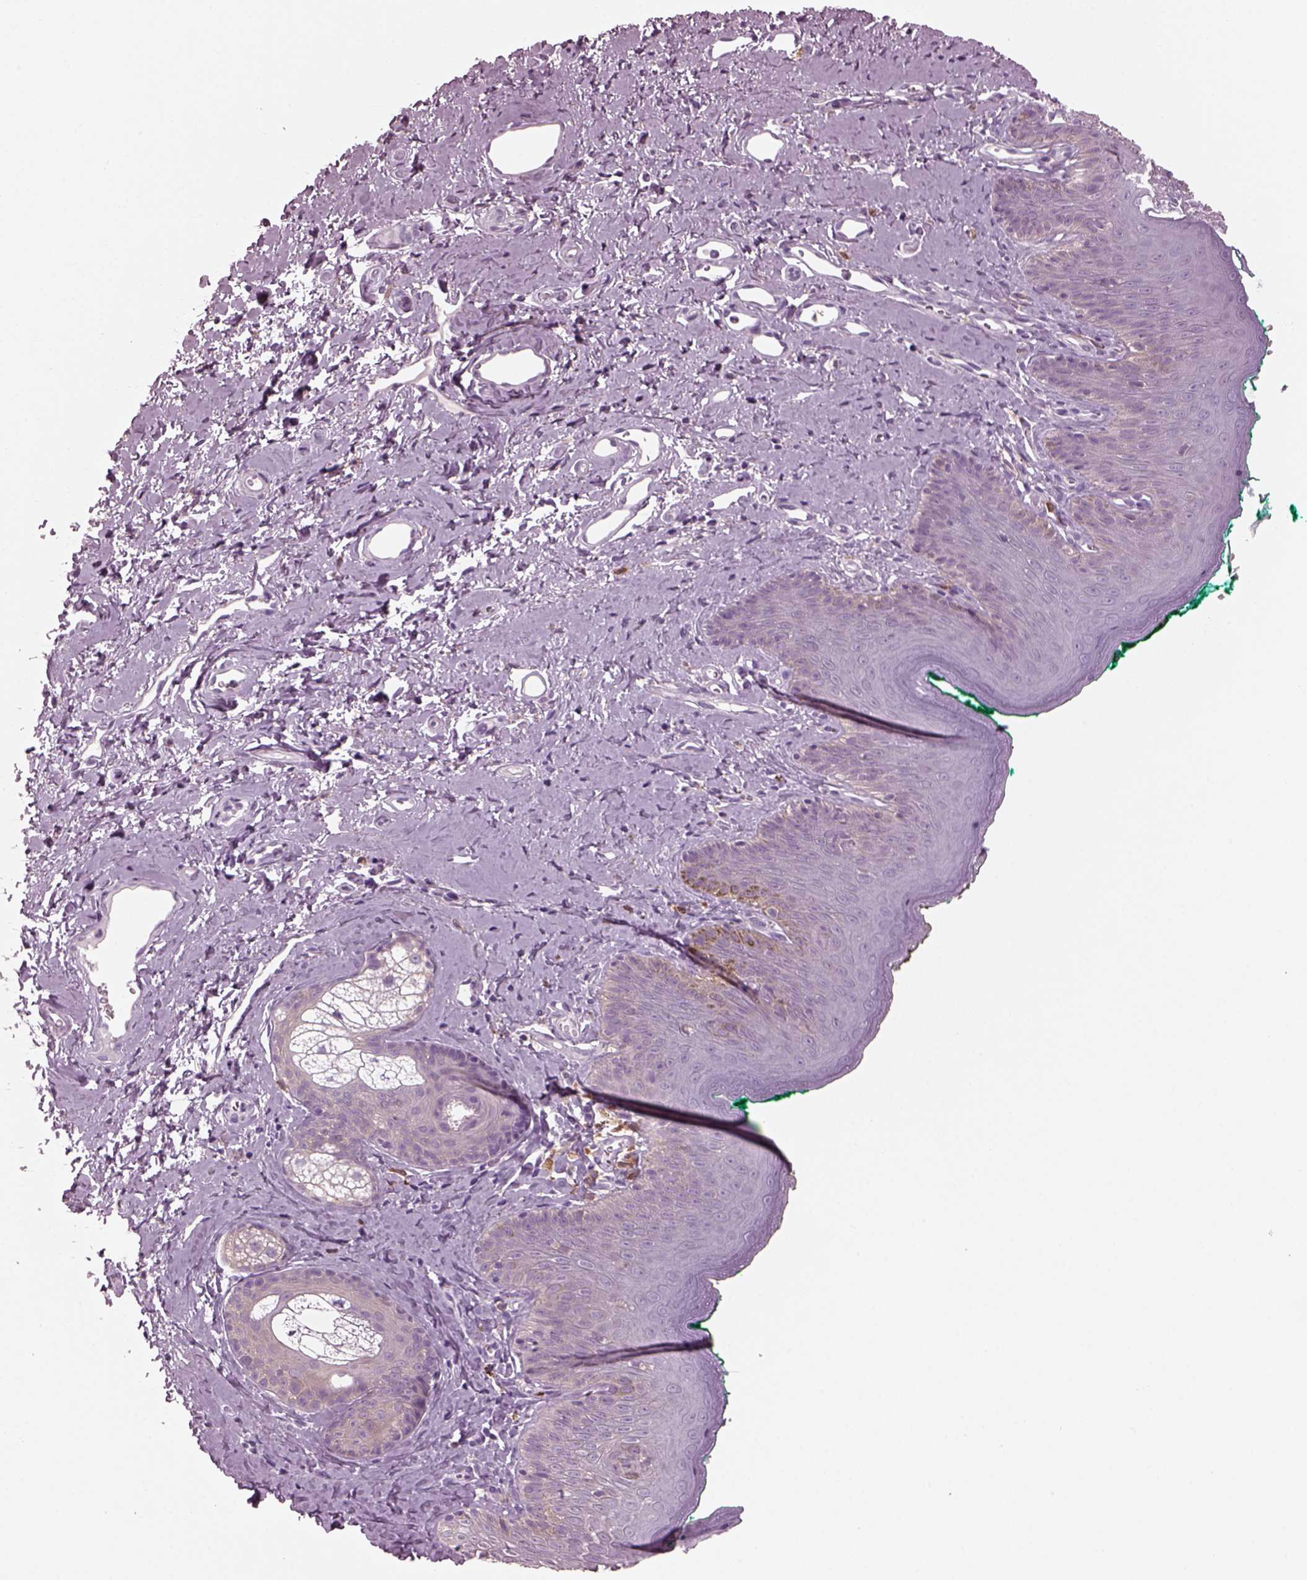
{"staining": {"intensity": "negative", "quantity": "none", "location": "none"}, "tissue": "skin", "cell_type": "Epidermal cells", "image_type": "normal", "snomed": [{"axis": "morphology", "description": "Normal tissue, NOS"}, {"axis": "topography", "description": "Vulva"}], "caption": "Immunohistochemistry (IHC) image of unremarkable skin: skin stained with DAB (3,3'-diaminobenzidine) displays no significant protein positivity in epidermal cells. (DAB (3,3'-diaminobenzidine) immunohistochemistry (IHC) with hematoxylin counter stain).", "gene": "SHTN1", "patient": {"sex": "female", "age": 66}}